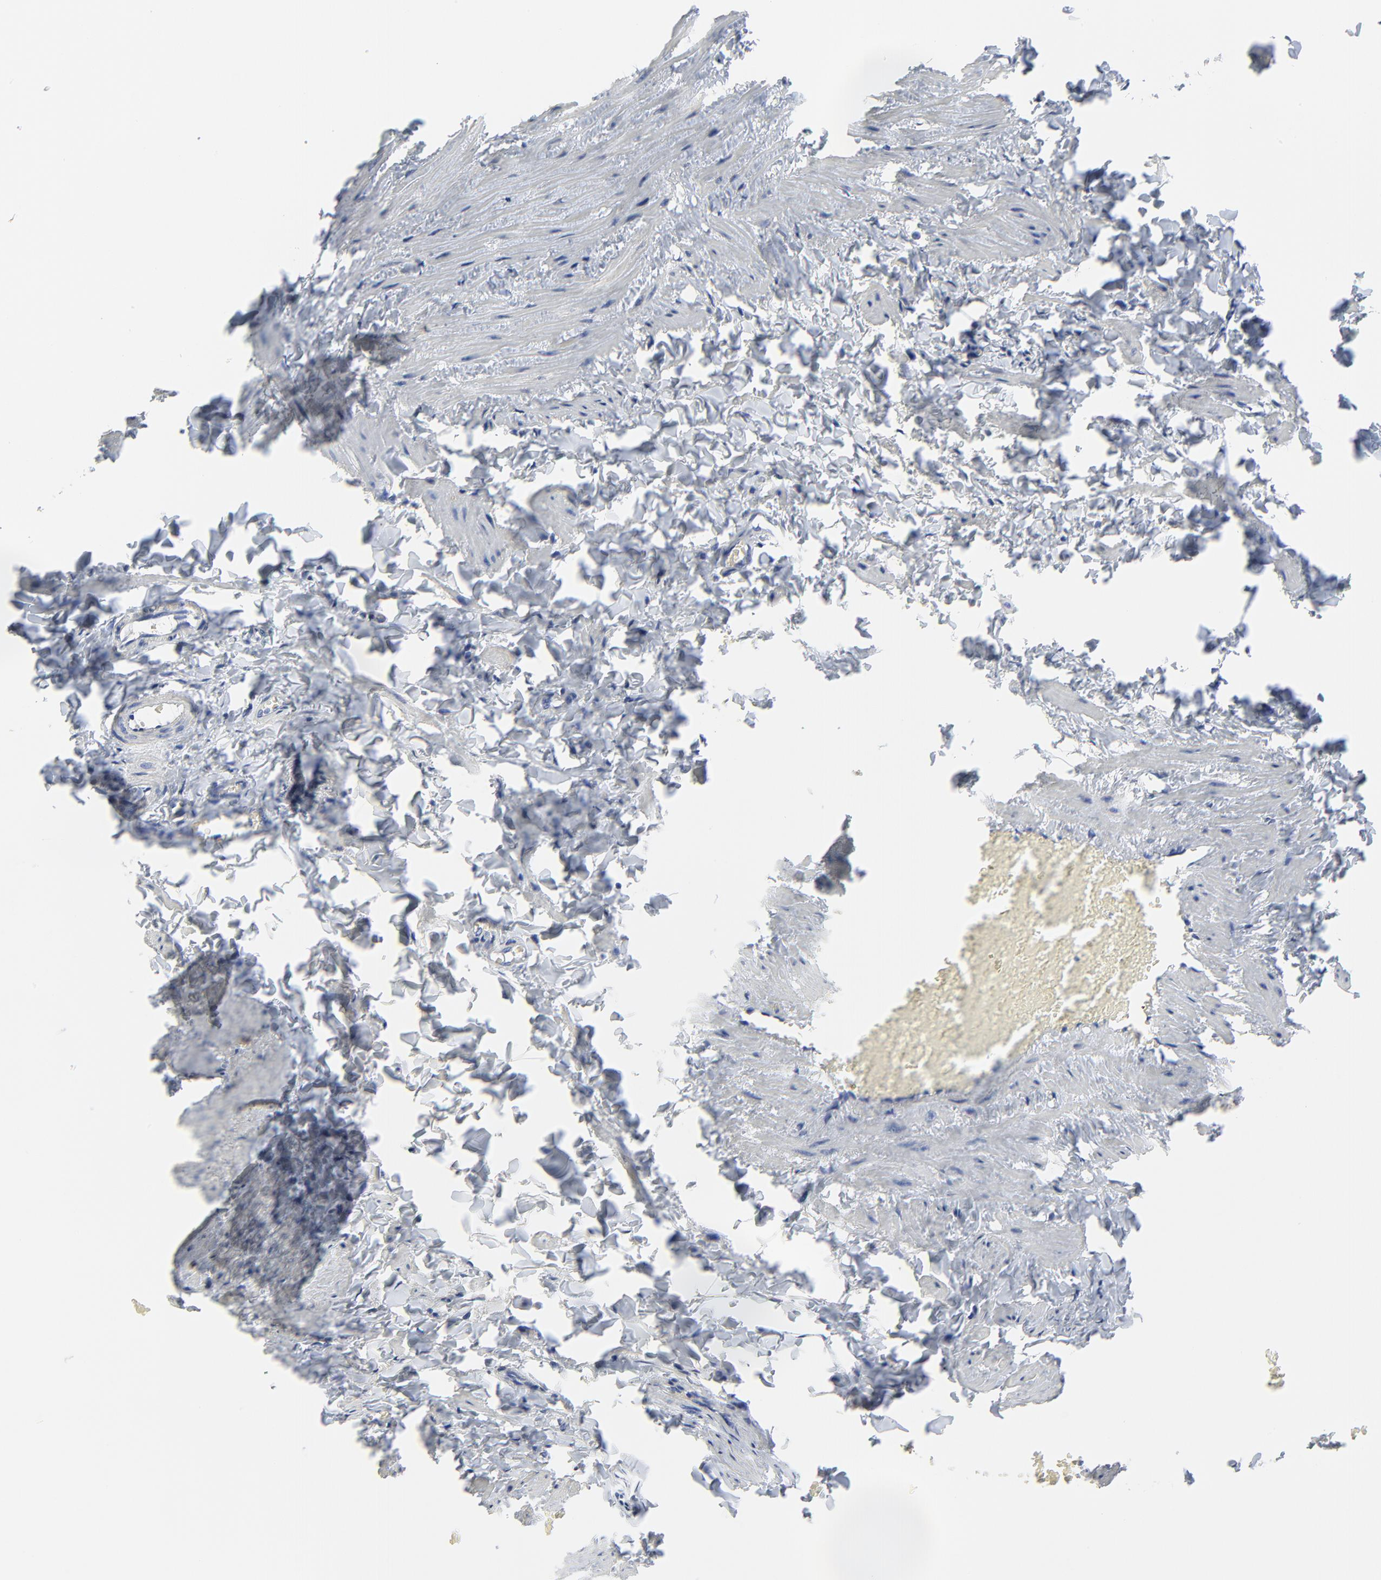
{"staining": {"intensity": "negative", "quantity": "none", "location": "none"}, "tissue": "adipose tissue", "cell_type": "Adipocytes", "image_type": "normal", "snomed": [{"axis": "morphology", "description": "Normal tissue, NOS"}, {"axis": "topography", "description": "Vascular tissue"}], "caption": "IHC micrograph of unremarkable adipose tissue: human adipose tissue stained with DAB shows no significant protein expression in adipocytes.", "gene": "DHRSX", "patient": {"sex": "male", "age": 41}}